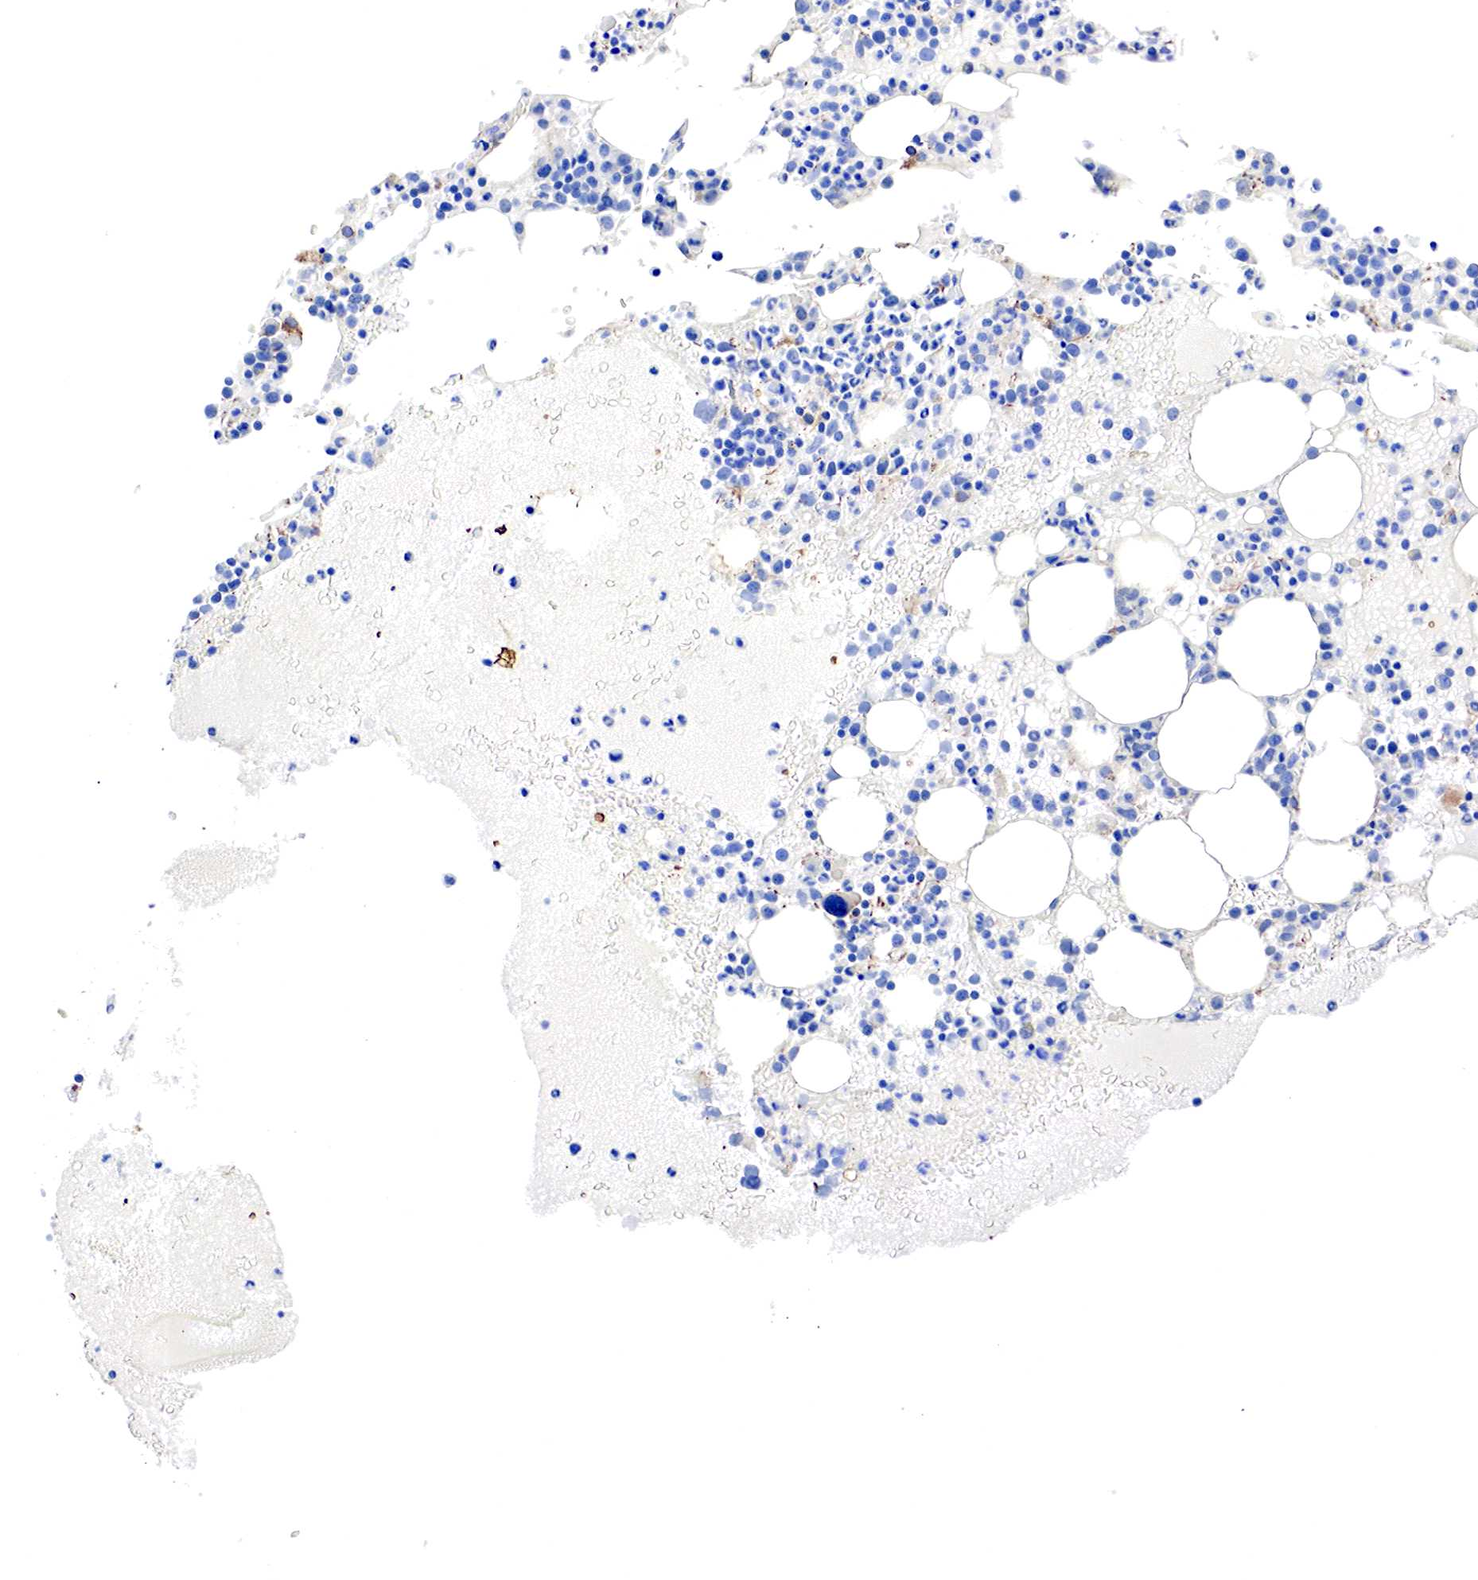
{"staining": {"intensity": "moderate", "quantity": ">75%", "location": "cytoplasmic/membranous"}, "tissue": "bone marrow", "cell_type": "Hematopoietic cells", "image_type": "normal", "snomed": [{"axis": "morphology", "description": "Normal tissue, NOS"}, {"axis": "topography", "description": "Bone marrow"}], "caption": "This image displays immunohistochemistry (IHC) staining of unremarkable bone marrow, with medium moderate cytoplasmic/membranous staining in approximately >75% of hematopoietic cells.", "gene": "TPM1", "patient": {"sex": "female", "age": 74}}